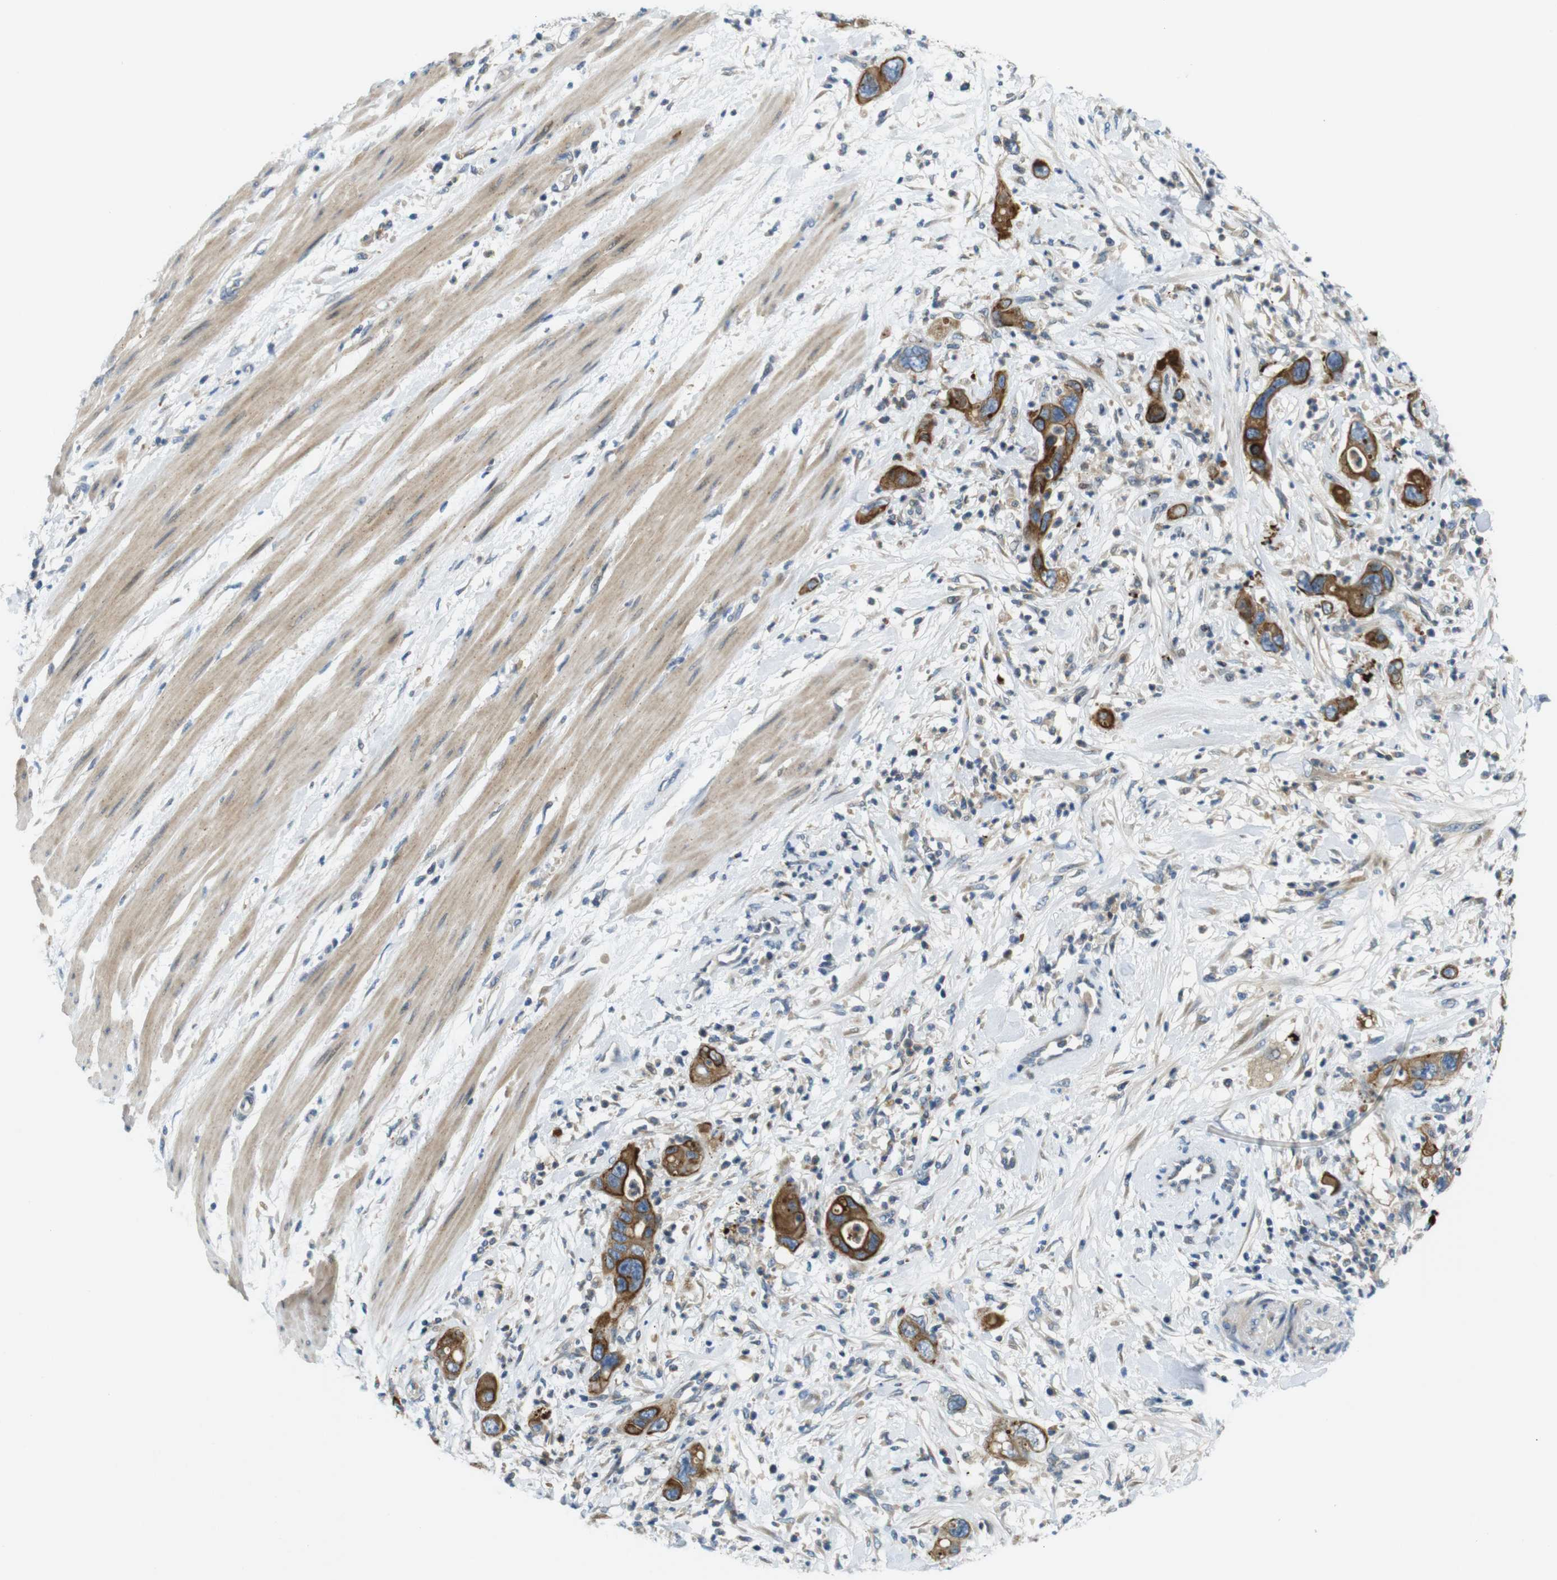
{"staining": {"intensity": "strong", "quantity": ">75%", "location": "cytoplasmic/membranous"}, "tissue": "pancreatic cancer", "cell_type": "Tumor cells", "image_type": "cancer", "snomed": [{"axis": "morphology", "description": "Adenocarcinoma, NOS"}, {"axis": "topography", "description": "Pancreas"}], "caption": "Immunohistochemistry histopathology image of neoplastic tissue: pancreatic cancer stained using IHC reveals high levels of strong protein expression localized specifically in the cytoplasmic/membranous of tumor cells, appearing as a cytoplasmic/membranous brown color.", "gene": "ZDHHC3", "patient": {"sex": "female", "age": 71}}